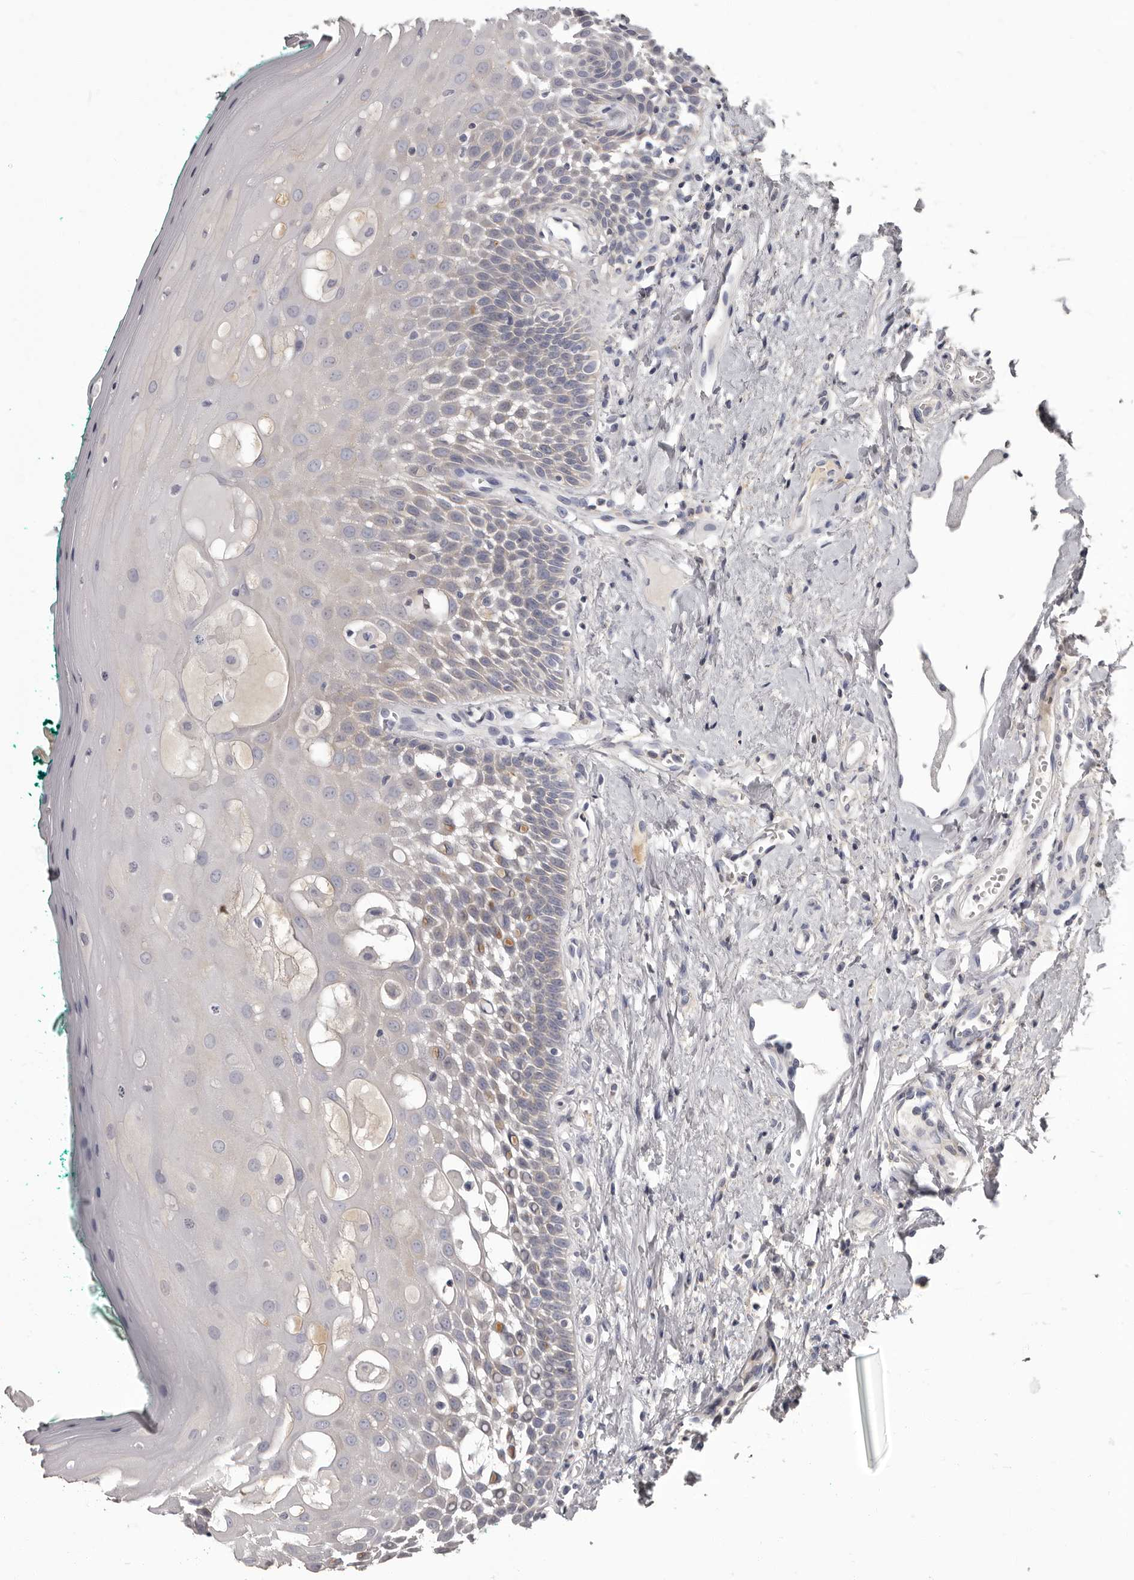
{"staining": {"intensity": "negative", "quantity": "none", "location": "none"}, "tissue": "oral mucosa", "cell_type": "Squamous epithelial cells", "image_type": "normal", "snomed": [{"axis": "morphology", "description": "Normal tissue, NOS"}, {"axis": "topography", "description": "Oral tissue"}], "caption": "Immunohistochemistry (IHC) histopathology image of unremarkable oral mucosa stained for a protein (brown), which reveals no staining in squamous epithelial cells. (Immunohistochemistry, brightfield microscopy, high magnification).", "gene": "APEH", "patient": {"sex": "female", "age": 70}}